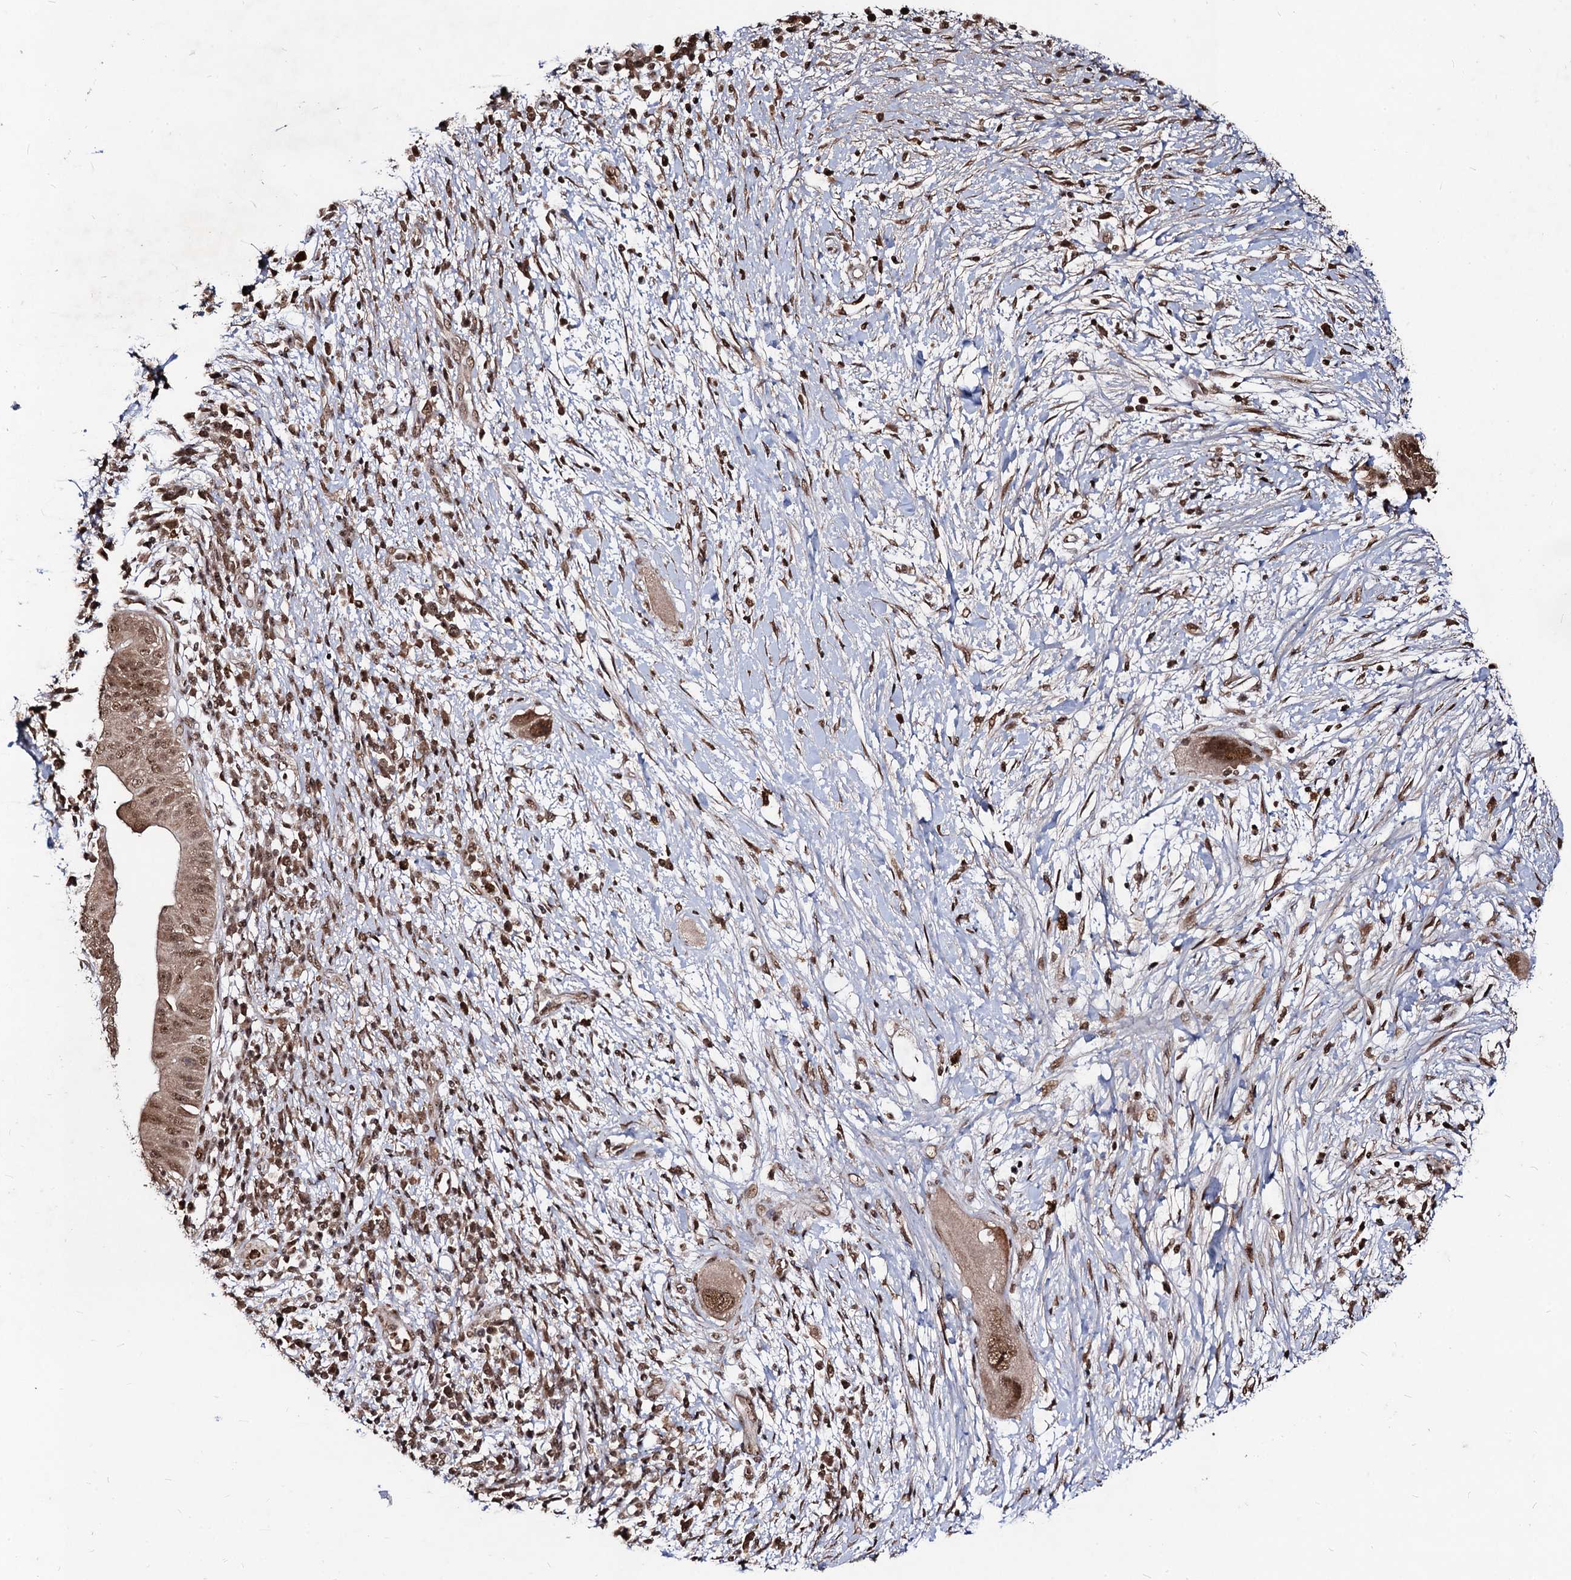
{"staining": {"intensity": "moderate", "quantity": ">75%", "location": "cytoplasmic/membranous,nuclear"}, "tissue": "pancreatic cancer", "cell_type": "Tumor cells", "image_type": "cancer", "snomed": [{"axis": "morphology", "description": "Adenocarcinoma, NOS"}, {"axis": "topography", "description": "Pancreas"}], "caption": "There is medium levels of moderate cytoplasmic/membranous and nuclear expression in tumor cells of pancreatic adenocarcinoma, as demonstrated by immunohistochemical staining (brown color).", "gene": "SFSWAP", "patient": {"sex": "male", "age": 68}}